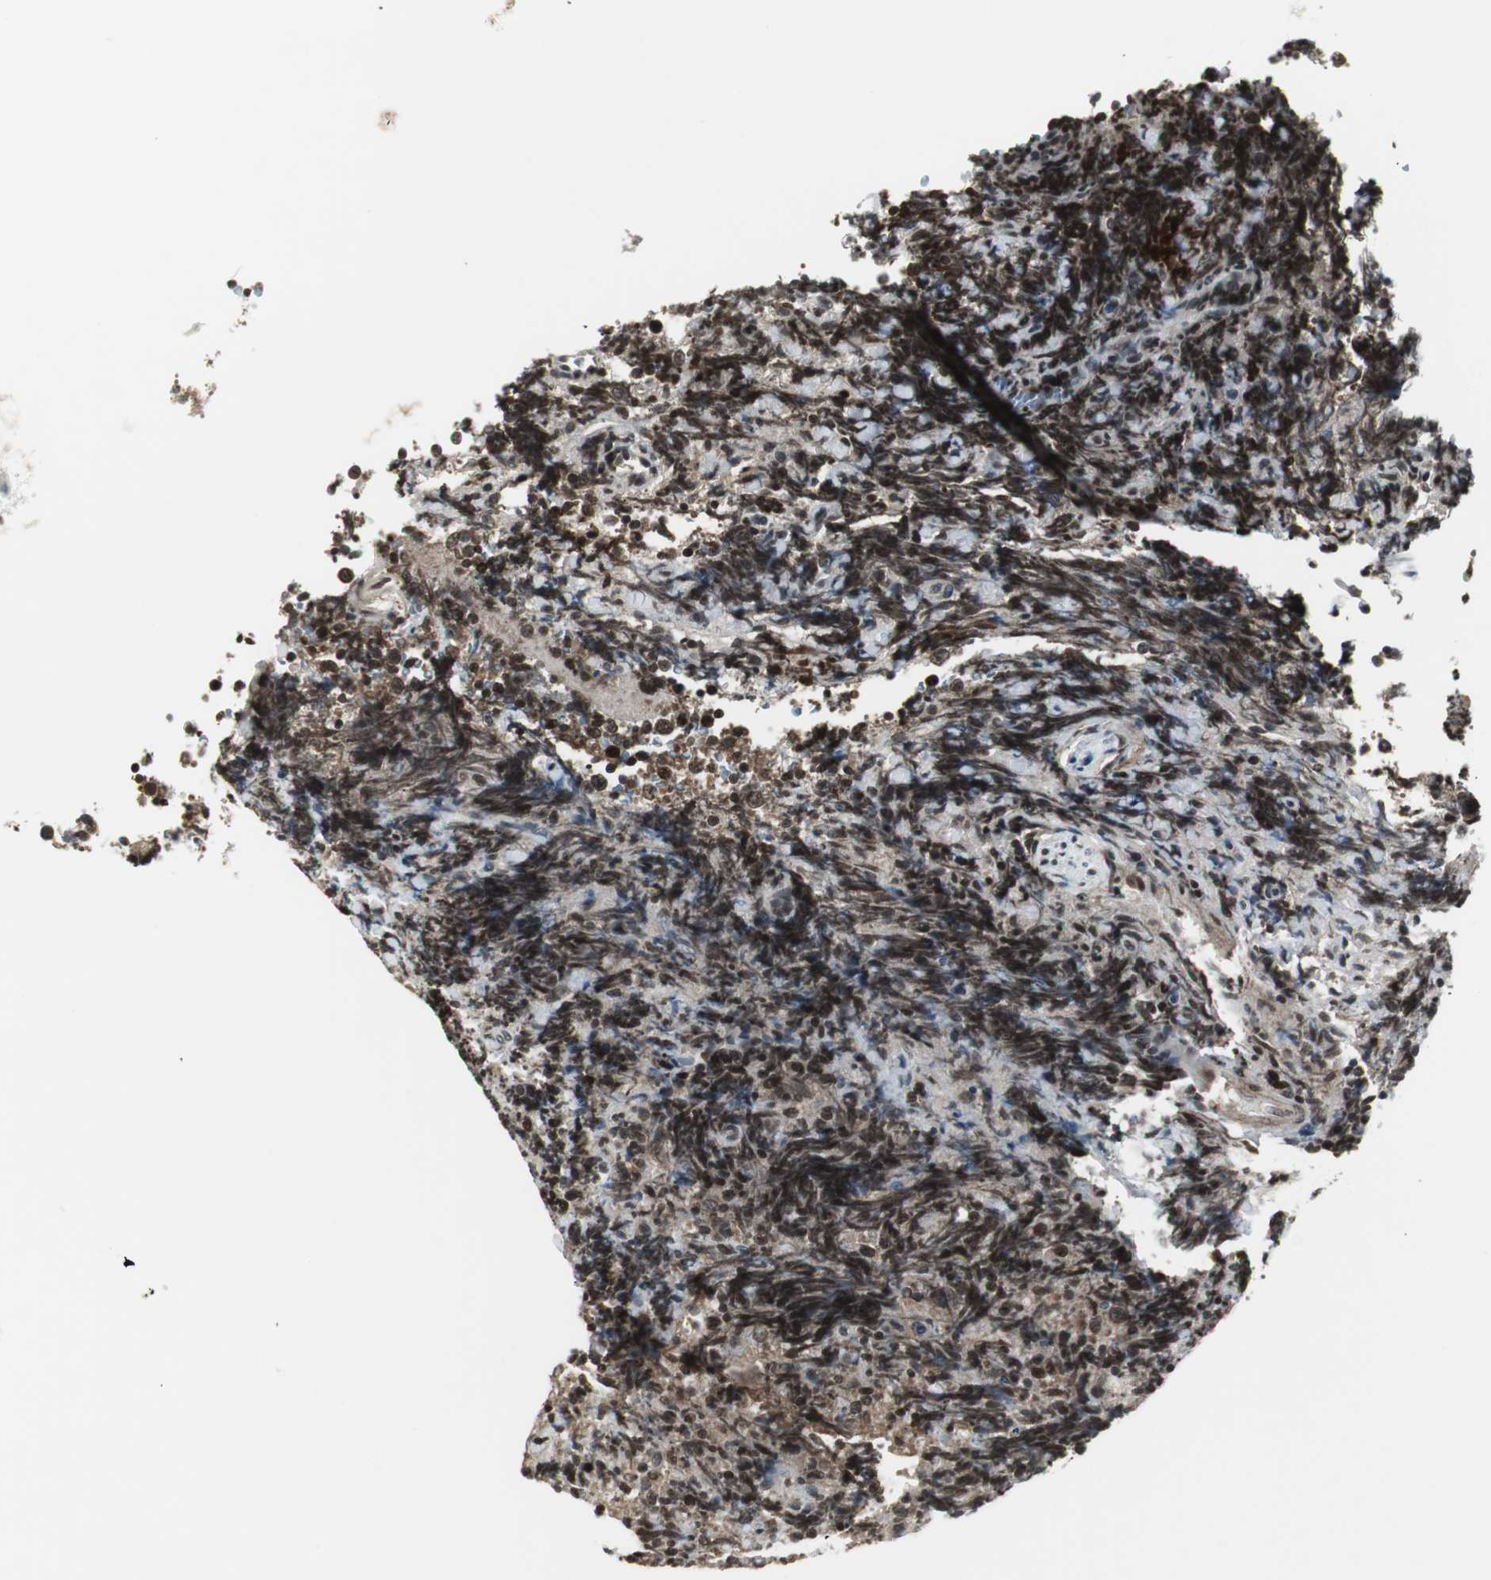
{"staining": {"intensity": "strong", "quantity": ">75%", "location": "cytoplasmic/membranous,nuclear"}, "tissue": "lymphoma", "cell_type": "Tumor cells", "image_type": "cancer", "snomed": [{"axis": "morphology", "description": "Malignant lymphoma, non-Hodgkin's type, High grade"}, {"axis": "topography", "description": "Tonsil"}], "caption": "Tumor cells reveal strong cytoplasmic/membranous and nuclear expression in about >75% of cells in high-grade malignant lymphoma, non-Hodgkin's type. The staining was performed using DAB, with brown indicating positive protein expression. Nuclei are stained blue with hematoxylin.", "gene": "MPG", "patient": {"sex": "female", "age": 36}}